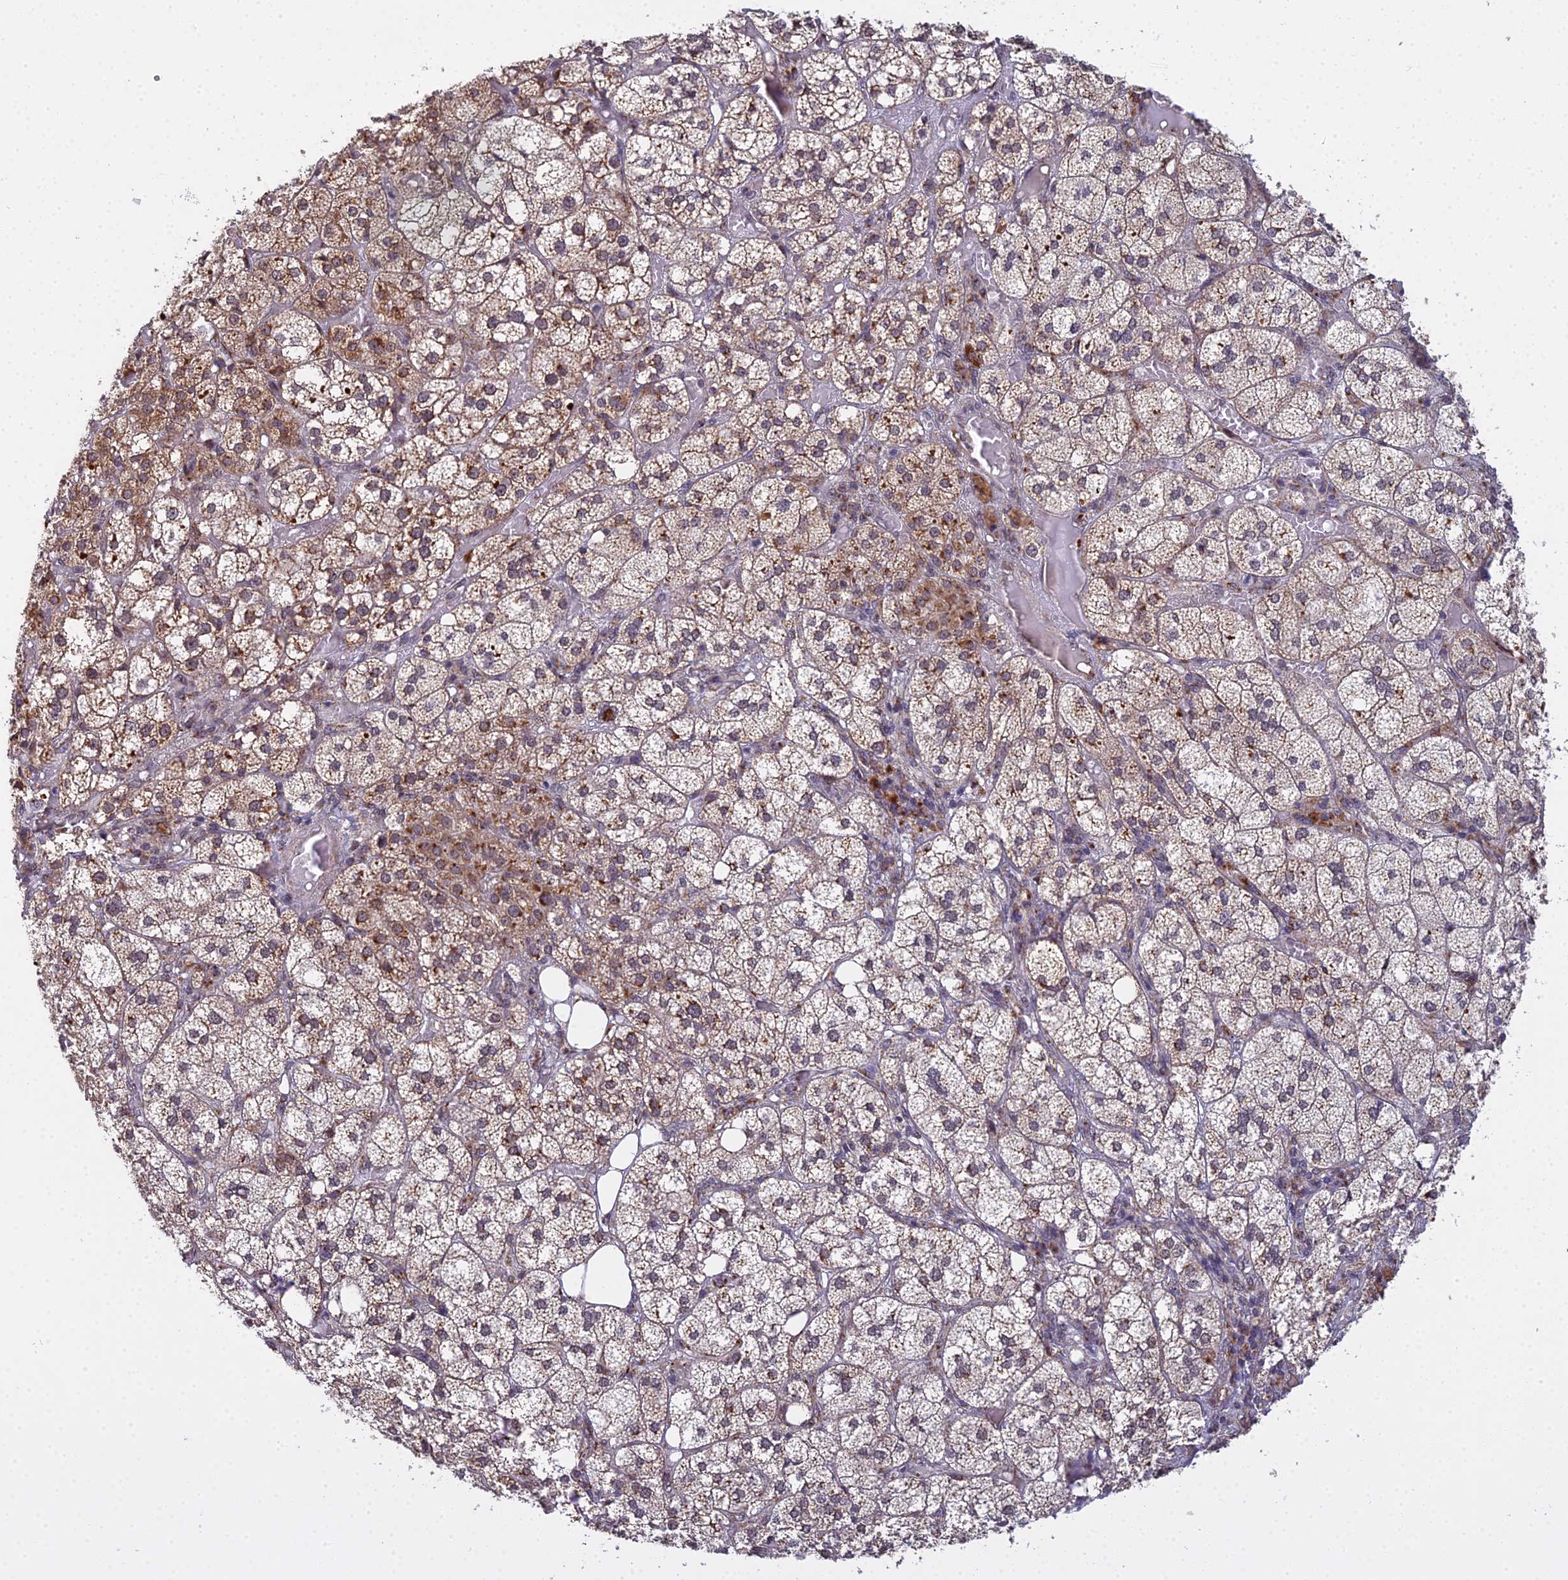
{"staining": {"intensity": "moderate", "quantity": ">75%", "location": "cytoplasmic/membranous"}, "tissue": "adrenal gland", "cell_type": "Glandular cells", "image_type": "normal", "snomed": [{"axis": "morphology", "description": "Normal tissue, NOS"}, {"axis": "topography", "description": "Adrenal gland"}], "caption": "Brown immunohistochemical staining in benign adrenal gland exhibits moderate cytoplasmic/membranous staining in about >75% of glandular cells.", "gene": "MEOX1", "patient": {"sex": "female", "age": 61}}